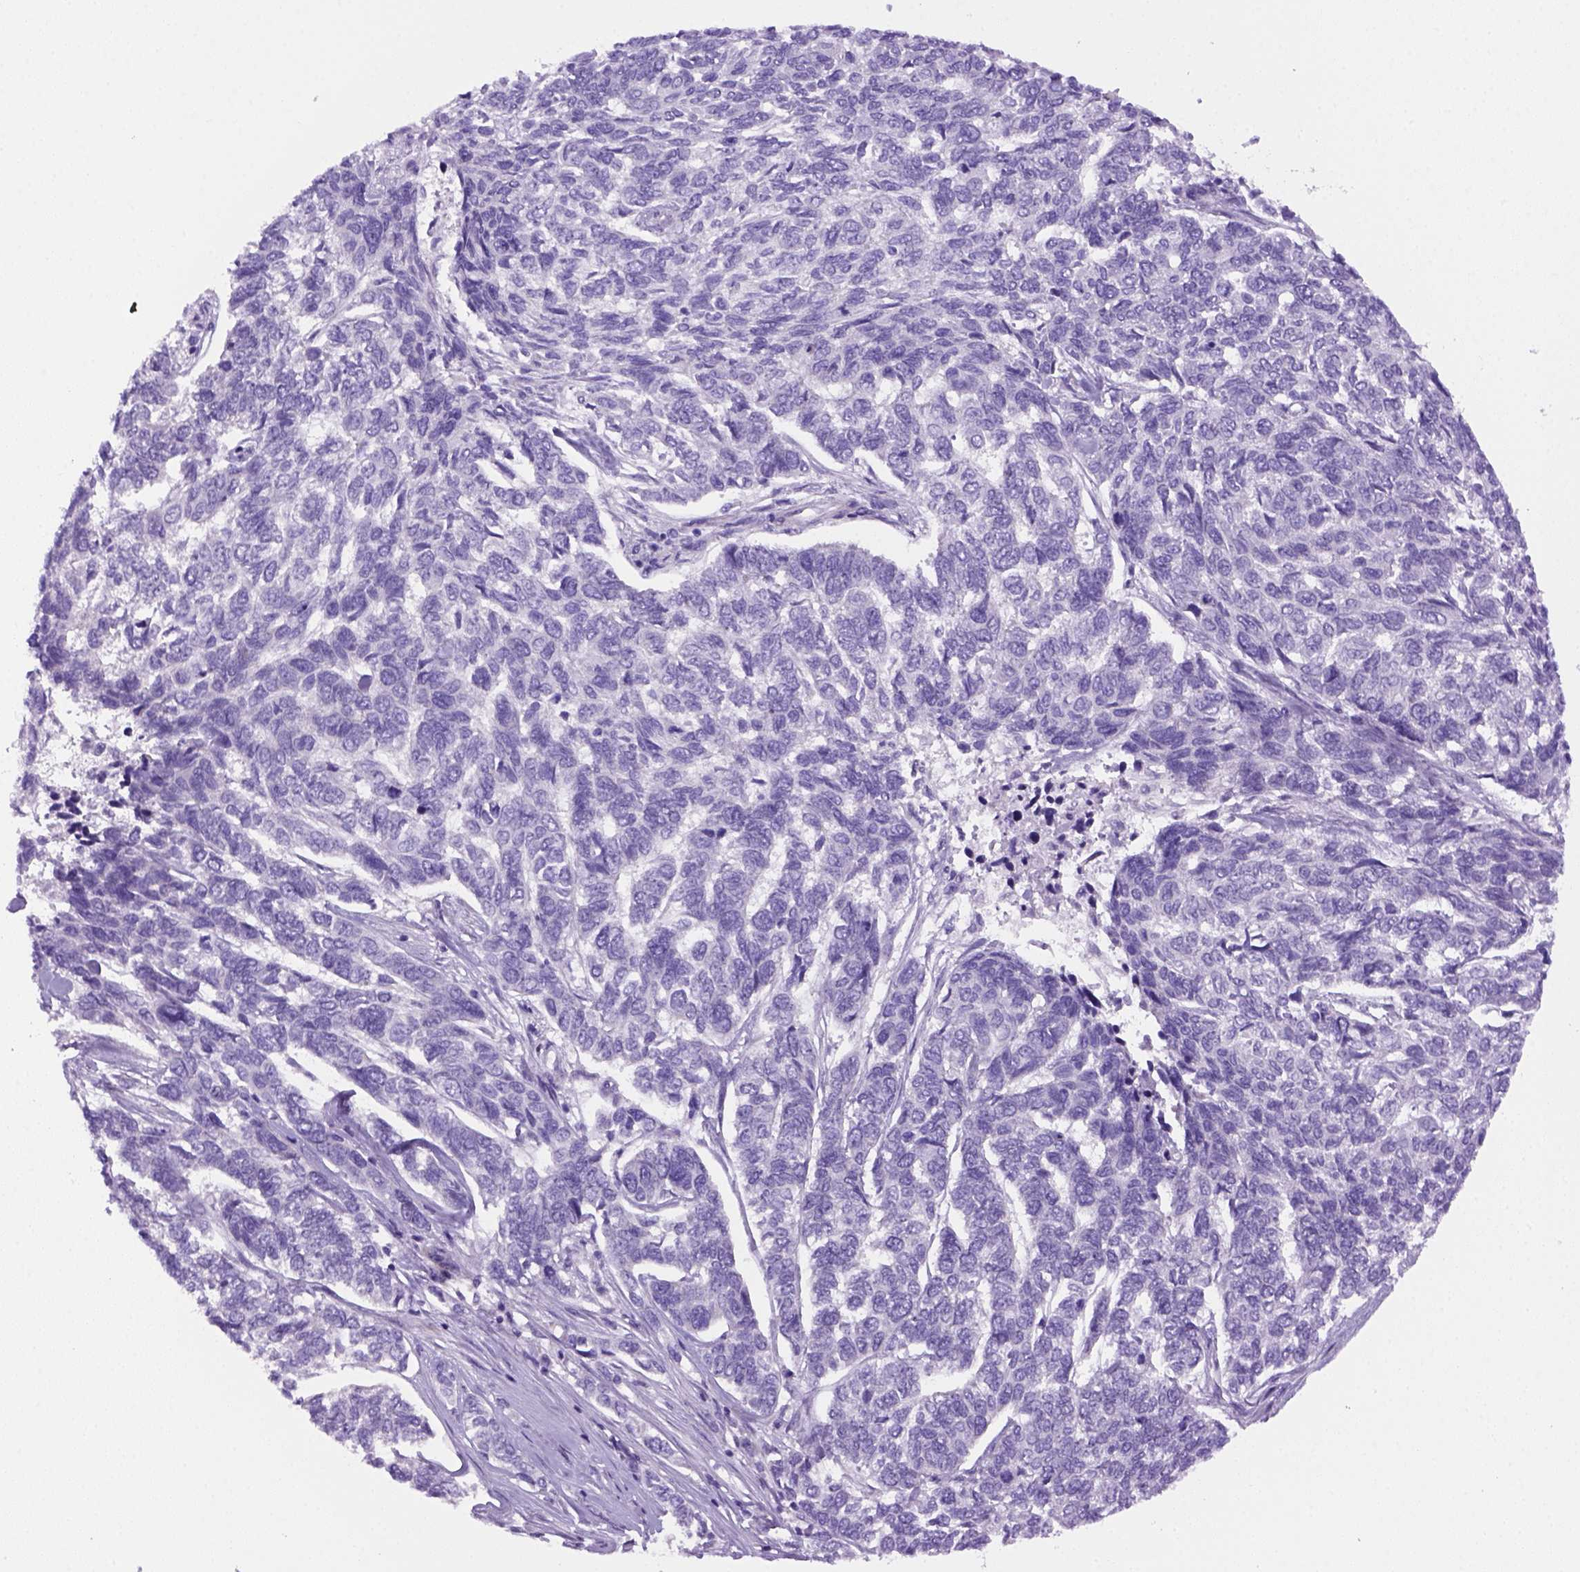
{"staining": {"intensity": "negative", "quantity": "none", "location": "none"}, "tissue": "skin cancer", "cell_type": "Tumor cells", "image_type": "cancer", "snomed": [{"axis": "morphology", "description": "Basal cell carcinoma"}, {"axis": "topography", "description": "Skin"}], "caption": "Immunohistochemical staining of human skin cancer (basal cell carcinoma) reveals no significant expression in tumor cells.", "gene": "DNAH11", "patient": {"sex": "female", "age": 65}}